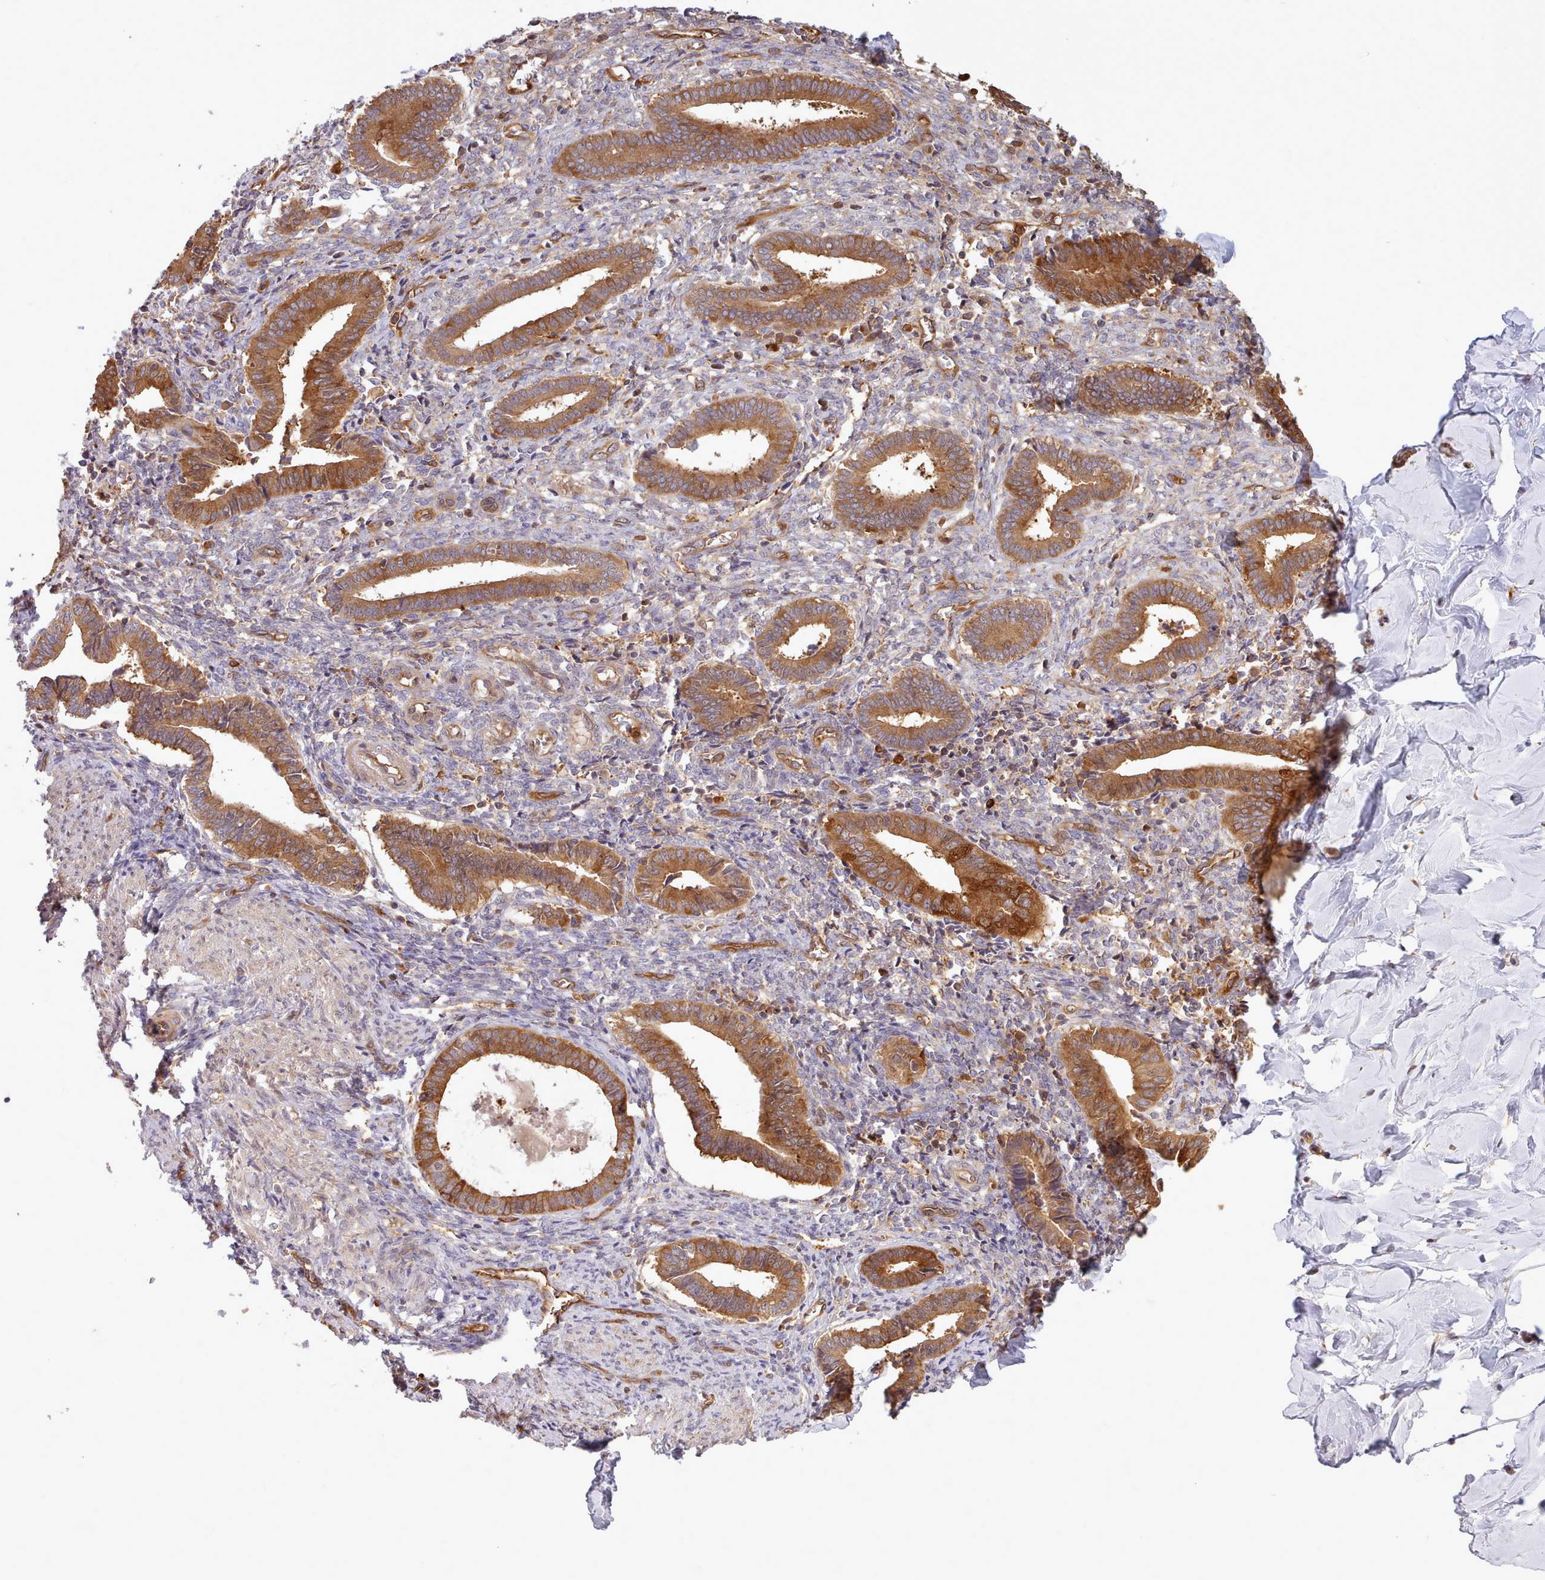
{"staining": {"intensity": "moderate", "quantity": ">75%", "location": "cytoplasmic/membranous"}, "tissue": "endometrium", "cell_type": "Cells in endometrial stroma", "image_type": "normal", "snomed": [{"axis": "morphology", "description": "Normal tissue, NOS"}, {"axis": "topography", "description": "Other"}, {"axis": "topography", "description": "Endometrium"}], "caption": "An image of human endometrium stained for a protein shows moderate cytoplasmic/membranous brown staining in cells in endometrial stroma.", "gene": "SLC4A9", "patient": {"sex": "female", "age": 44}}